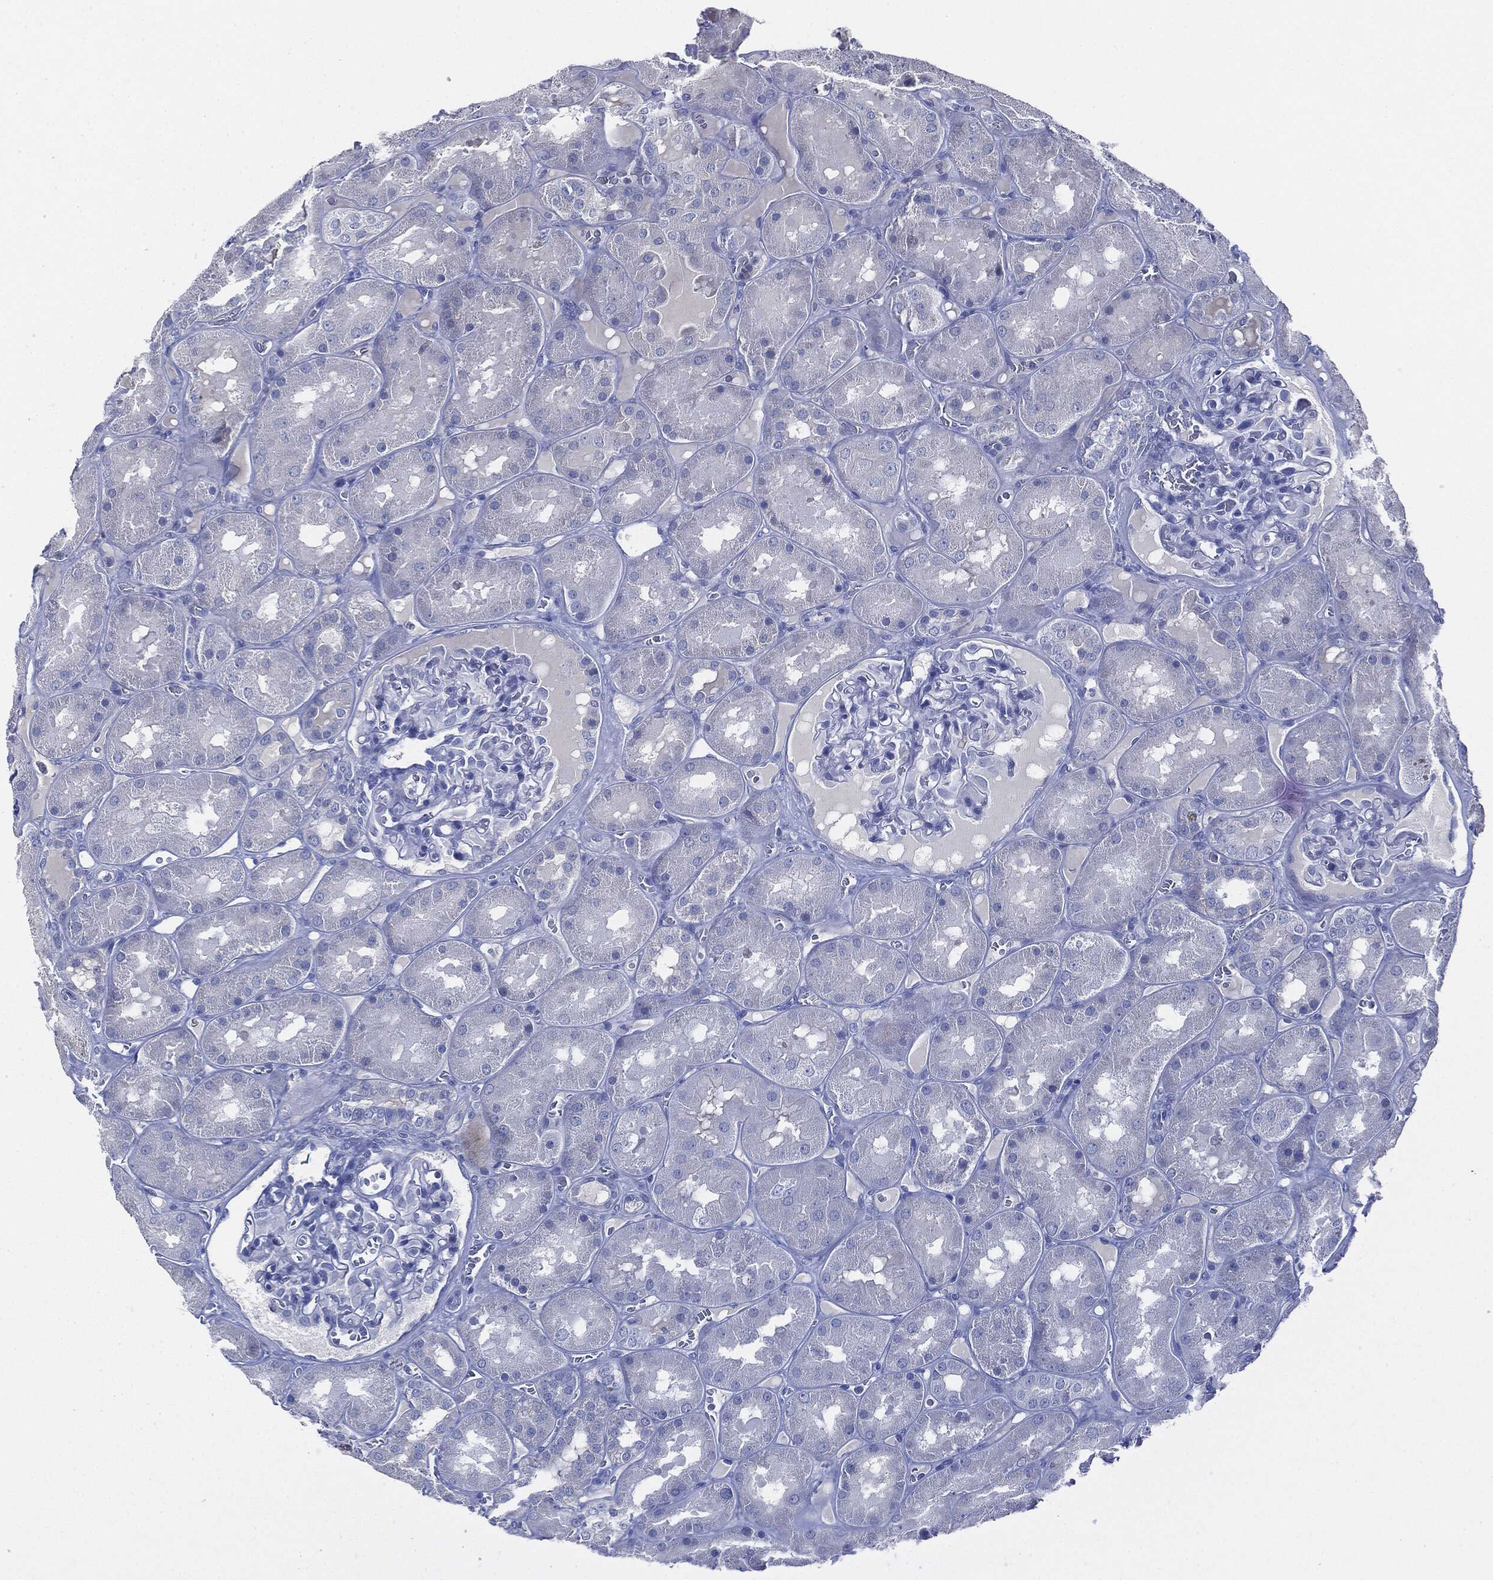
{"staining": {"intensity": "negative", "quantity": "none", "location": "none"}, "tissue": "kidney", "cell_type": "Cells in glomeruli", "image_type": "normal", "snomed": [{"axis": "morphology", "description": "Normal tissue, NOS"}, {"axis": "topography", "description": "Kidney"}], "caption": "This histopathology image is of unremarkable kidney stained with IHC to label a protein in brown with the nuclei are counter-stained blue. There is no positivity in cells in glomeruli. (DAB immunohistochemistry (IHC), high magnification).", "gene": "AFP", "patient": {"sex": "male", "age": 73}}